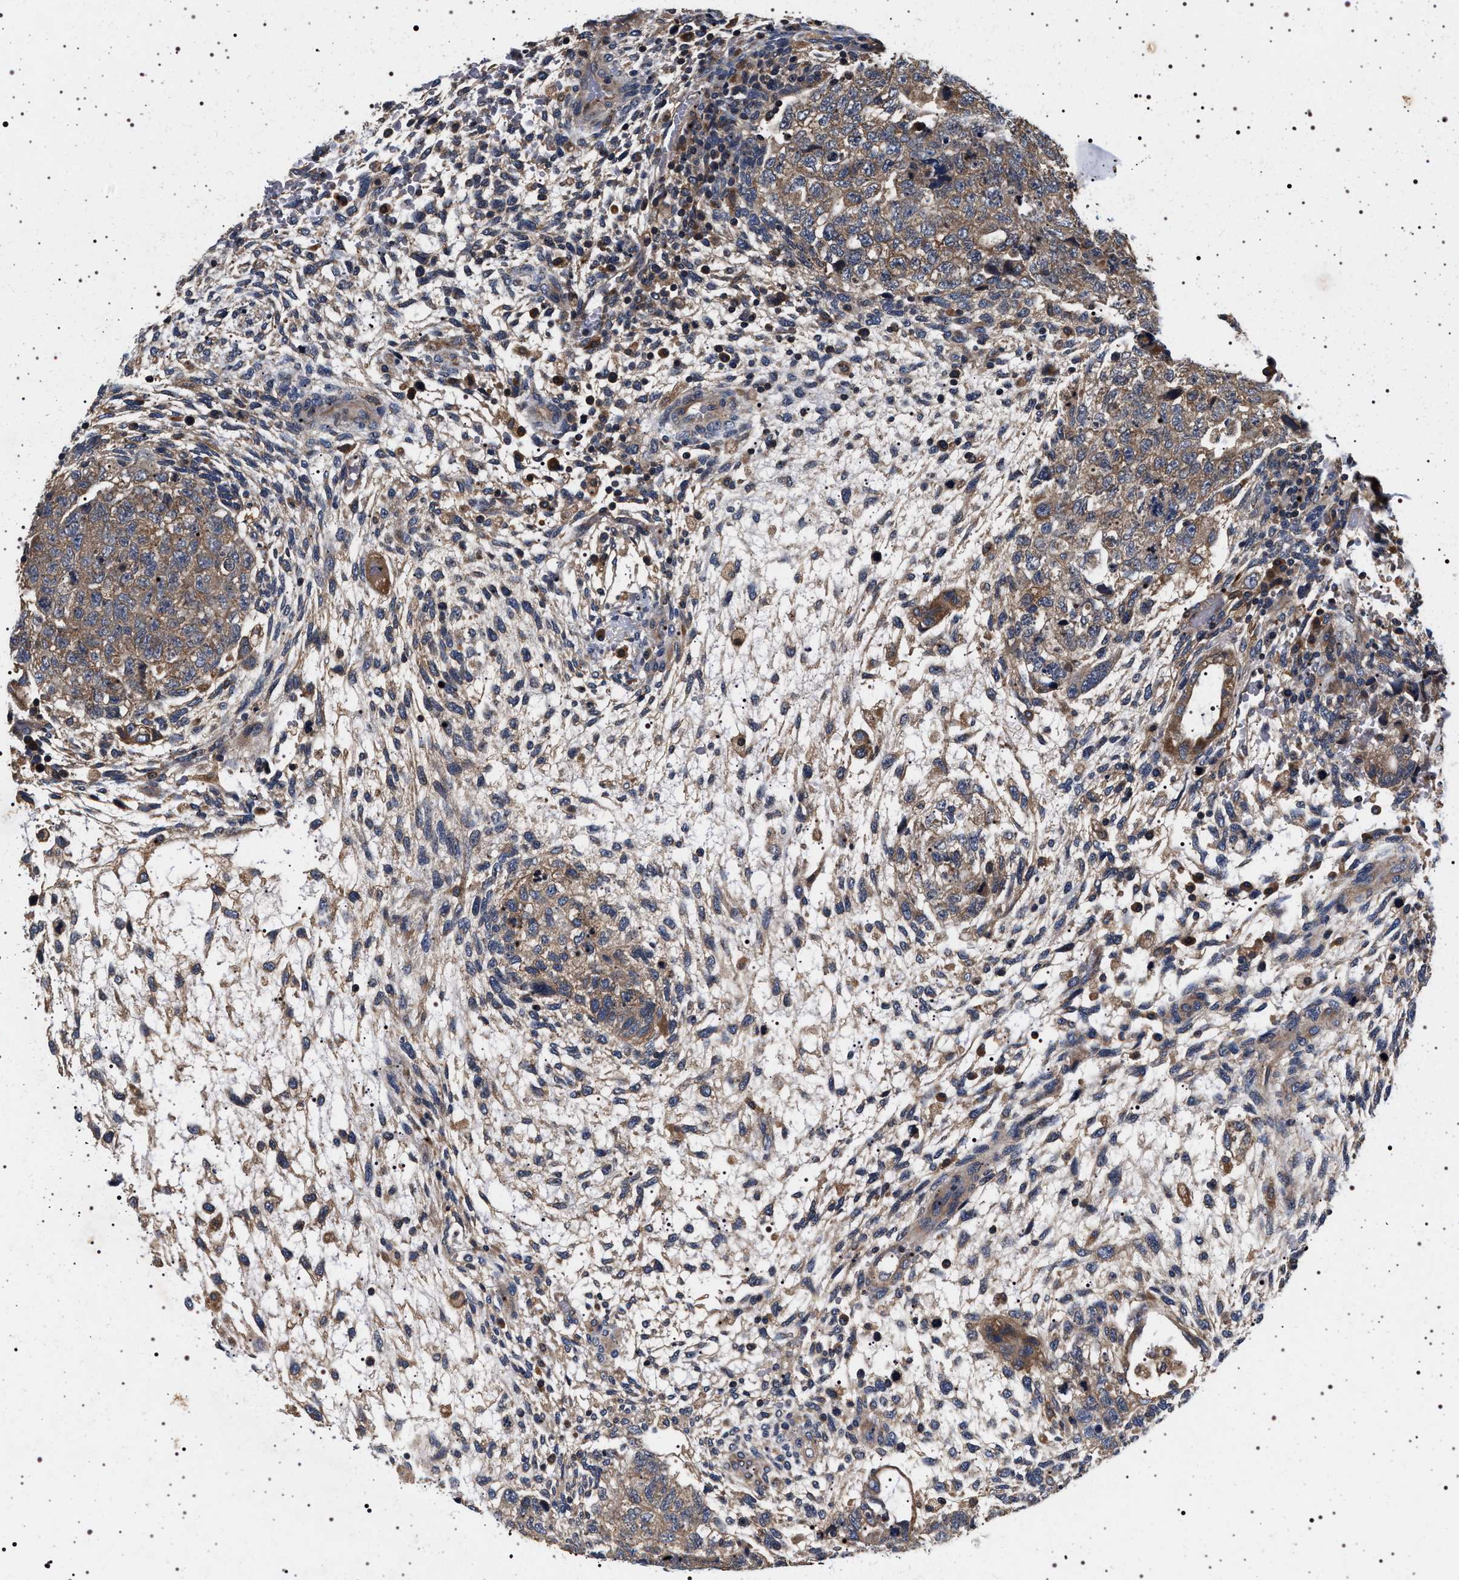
{"staining": {"intensity": "moderate", "quantity": ">75%", "location": "cytoplasmic/membranous"}, "tissue": "testis cancer", "cell_type": "Tumor cells", "image_type": "cancer", "snomed": [{"axis": "morphology", "description": "Carcinoma, Embryonal, NOS"}, {"axis": "topography", "description": "Testis"}], "caption": "IHC photomicrograph of human embryonal carcinoma (testis) stained for a protein (brown), which reveals medium levels of moderate cytoplasmic/membranous expression in about >75% of tumor cells.", "gene": "DCBLD2", "patient": {"sex": "male", "age": 36}}